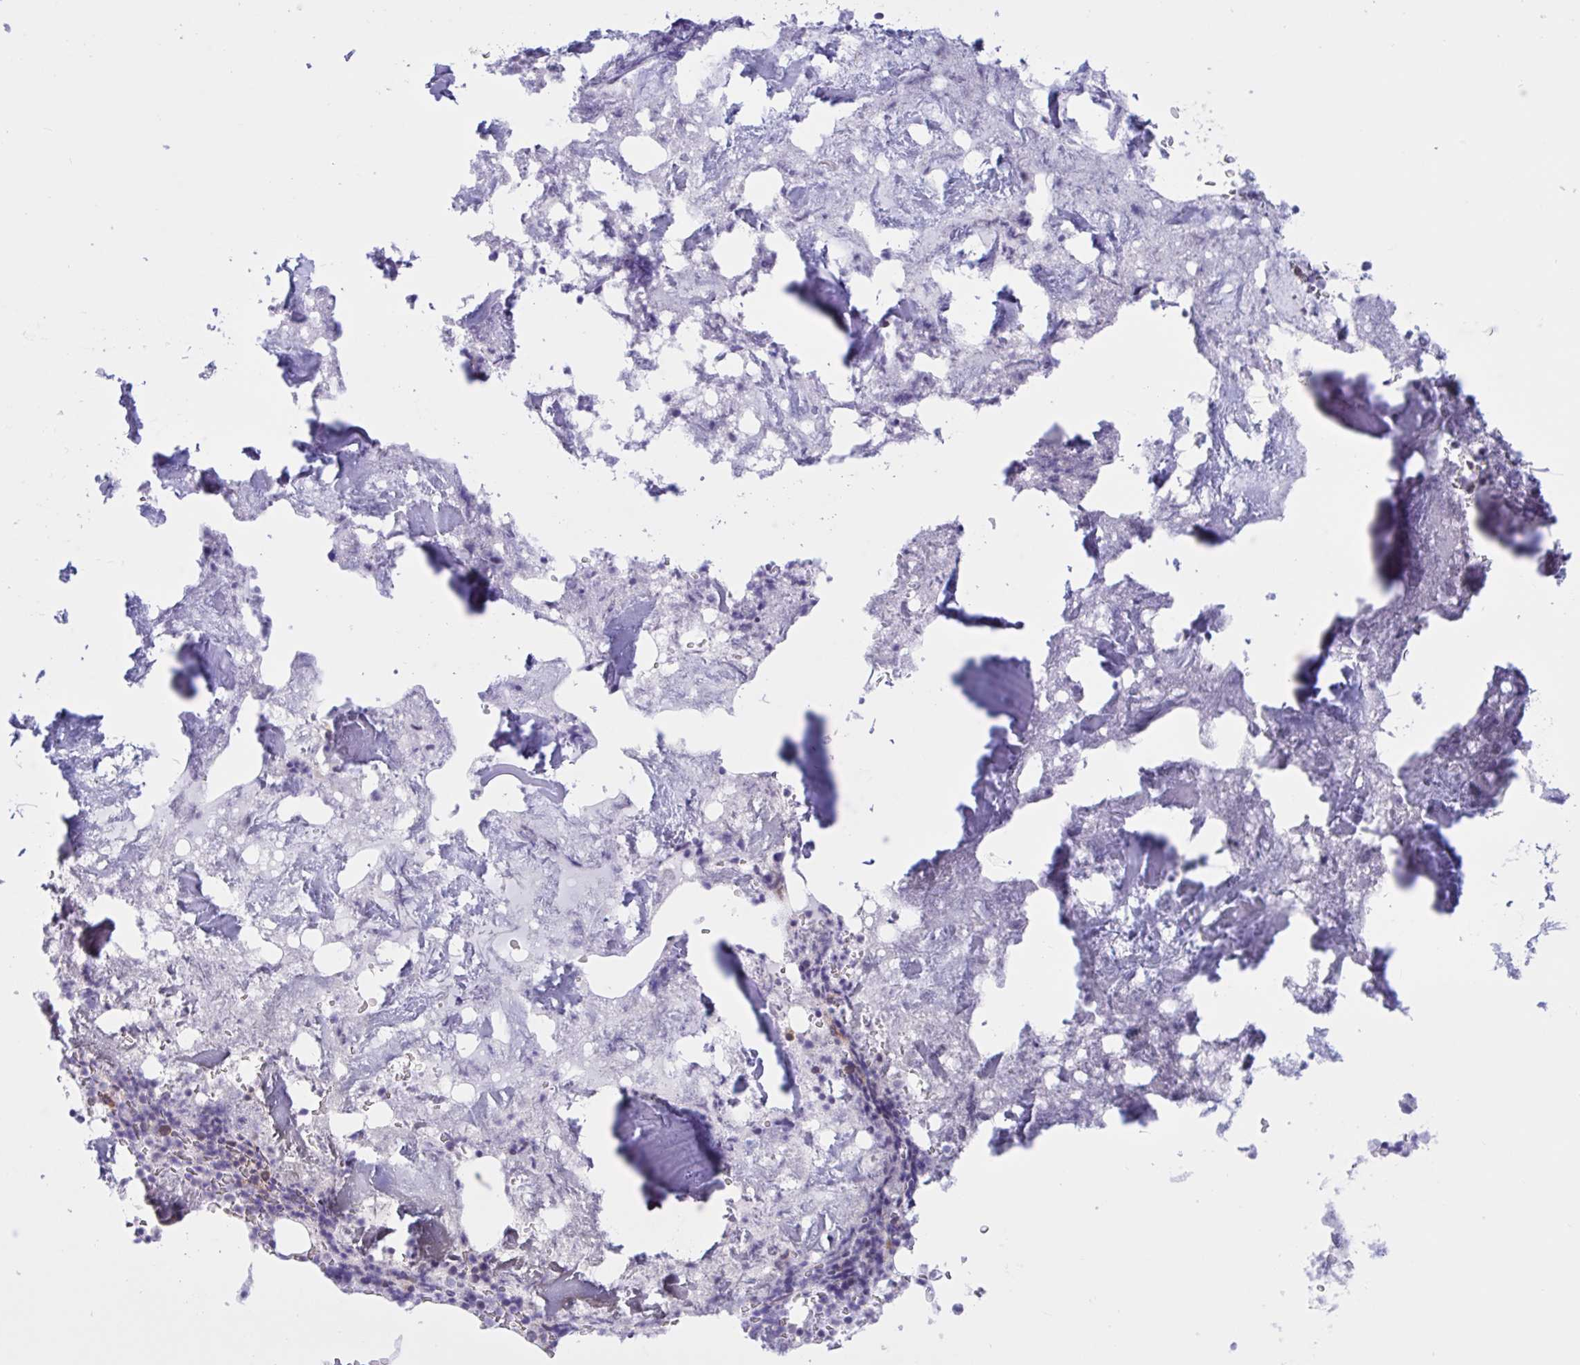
{"staining": {"intensity": "moderate", "quantity": "<25%", "location": "cytoplasmic/membranous"}, "tissue": "bone marrow", "cell_type": "Hematopoietic cells", "image_type": "normal", "snomed": [{"axis": "morphology", "description": "Normal tissue, NOS"}, {"axis": "topography", "description": "Bone marrow"}], "caption": "Immunohistochemistry (DAB (3,3'-diaminobenzidine)) staining of unremarkable bone marrow displays moderate cytoplasmic/membranous protein staining in approximately <25% of hematopoietic cells.", "gene": "CAMLG", "patient": {"sex": "female", "age": 42}}